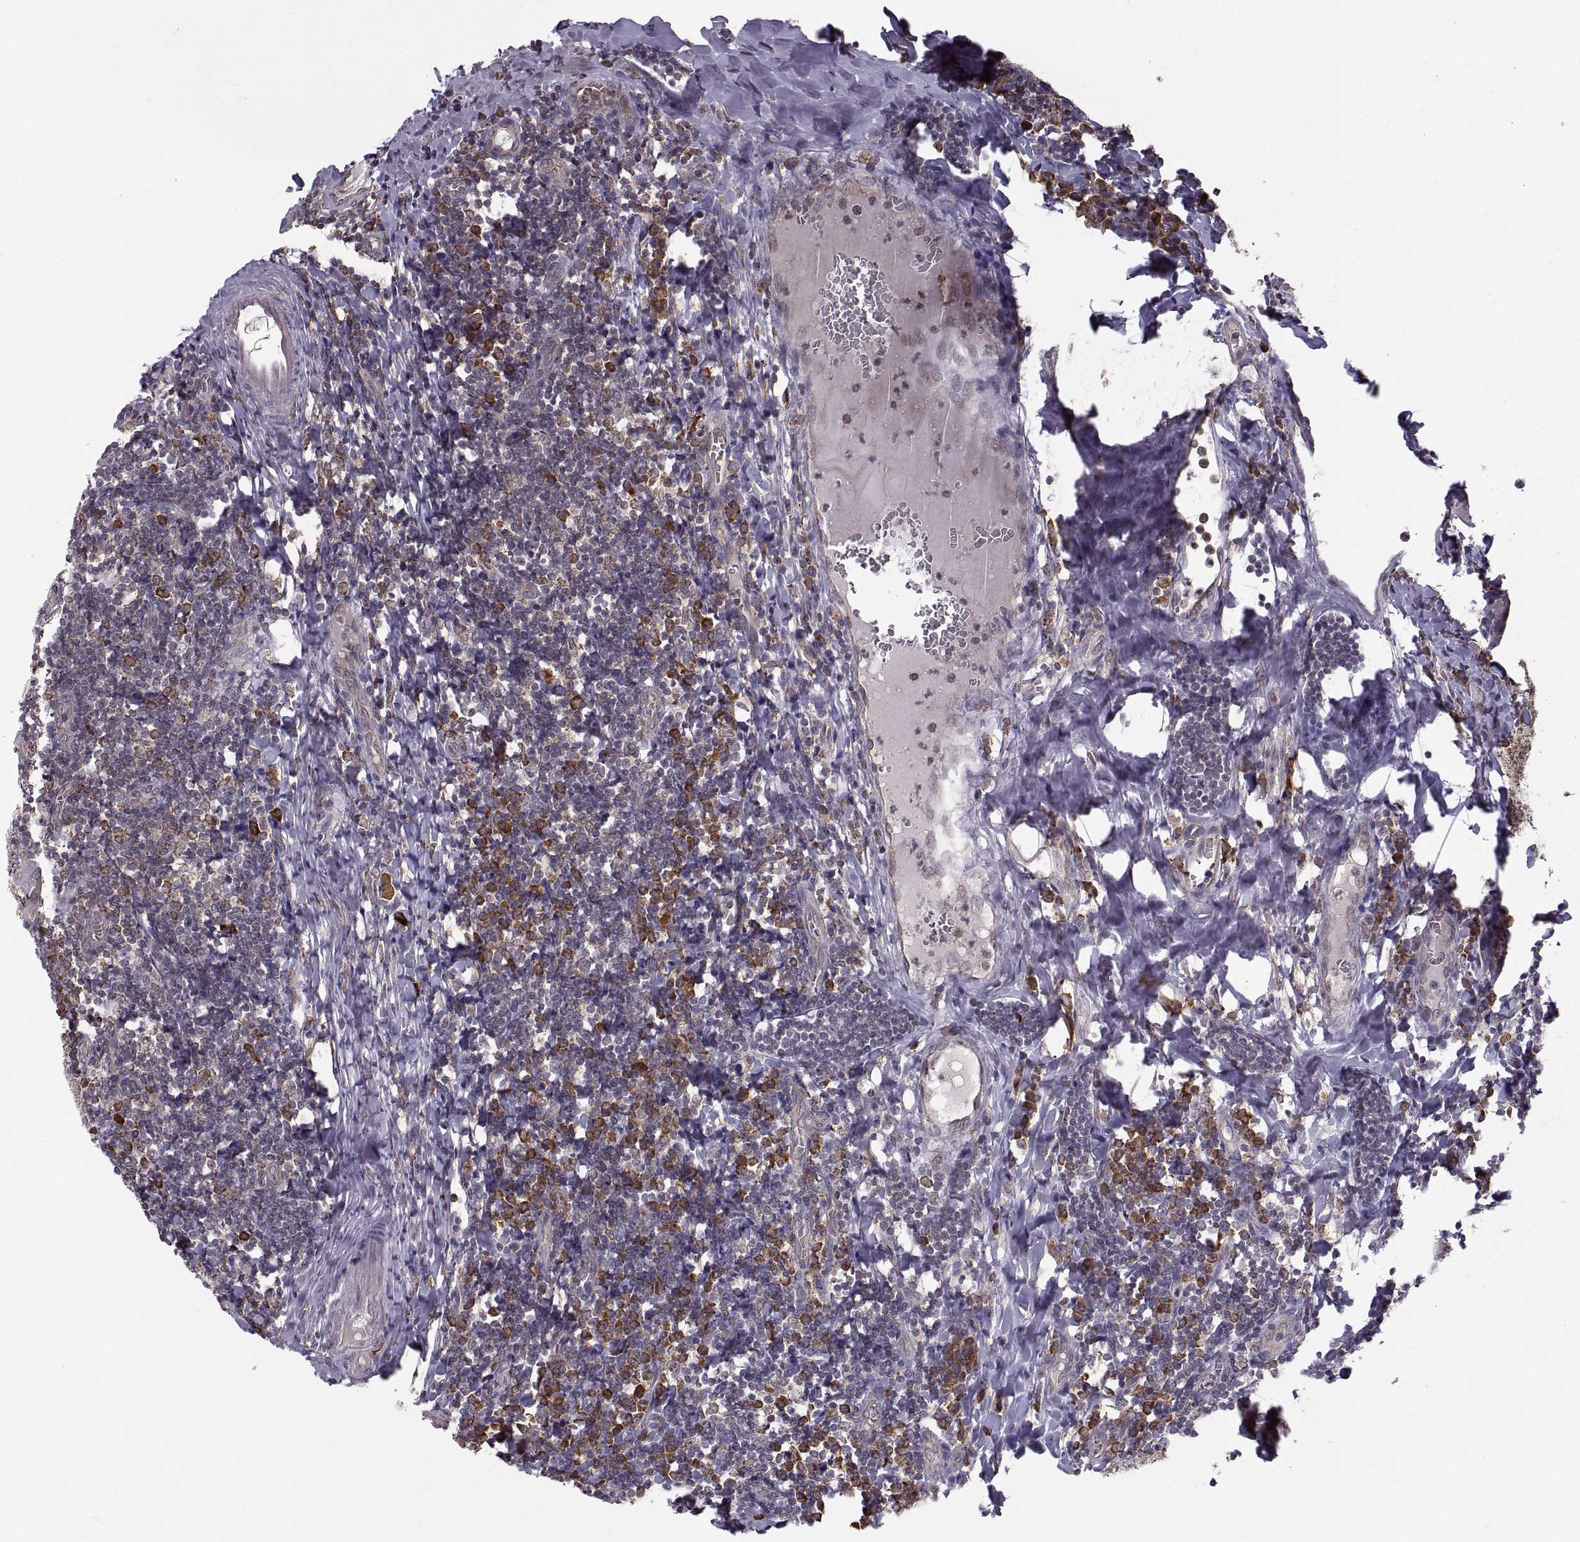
{"staining": {"intensity": "strong", "quantity": "<25%", "location": "cytoplasmic/membranous"}, "tissue": "tonsil", "cell_type": "Germinal center cells", "image_type": "normal", "snomed": [{"axis": "morphology", "description": "Normal tissue, NOS"}, {"axis": "morphology", "description": "Inflammation, NOS"}, {"axis": "topography", "description": "Tonsil"}], "caption": "Immunohistochemistry (DAB (3,3'-diaminobenzidine)) staining of normal tonsil shows strong cytoplasmic/membranous protein staining in about <25% of germinal center cells. Using DAB (3,3'-diaminobenzidine) (brown) and hematoxylin (blue) stains, captured at high magnification using brightfield microscopy.", "gene": "PDIA3", "patient": {"sex": "female", "age": 31}}